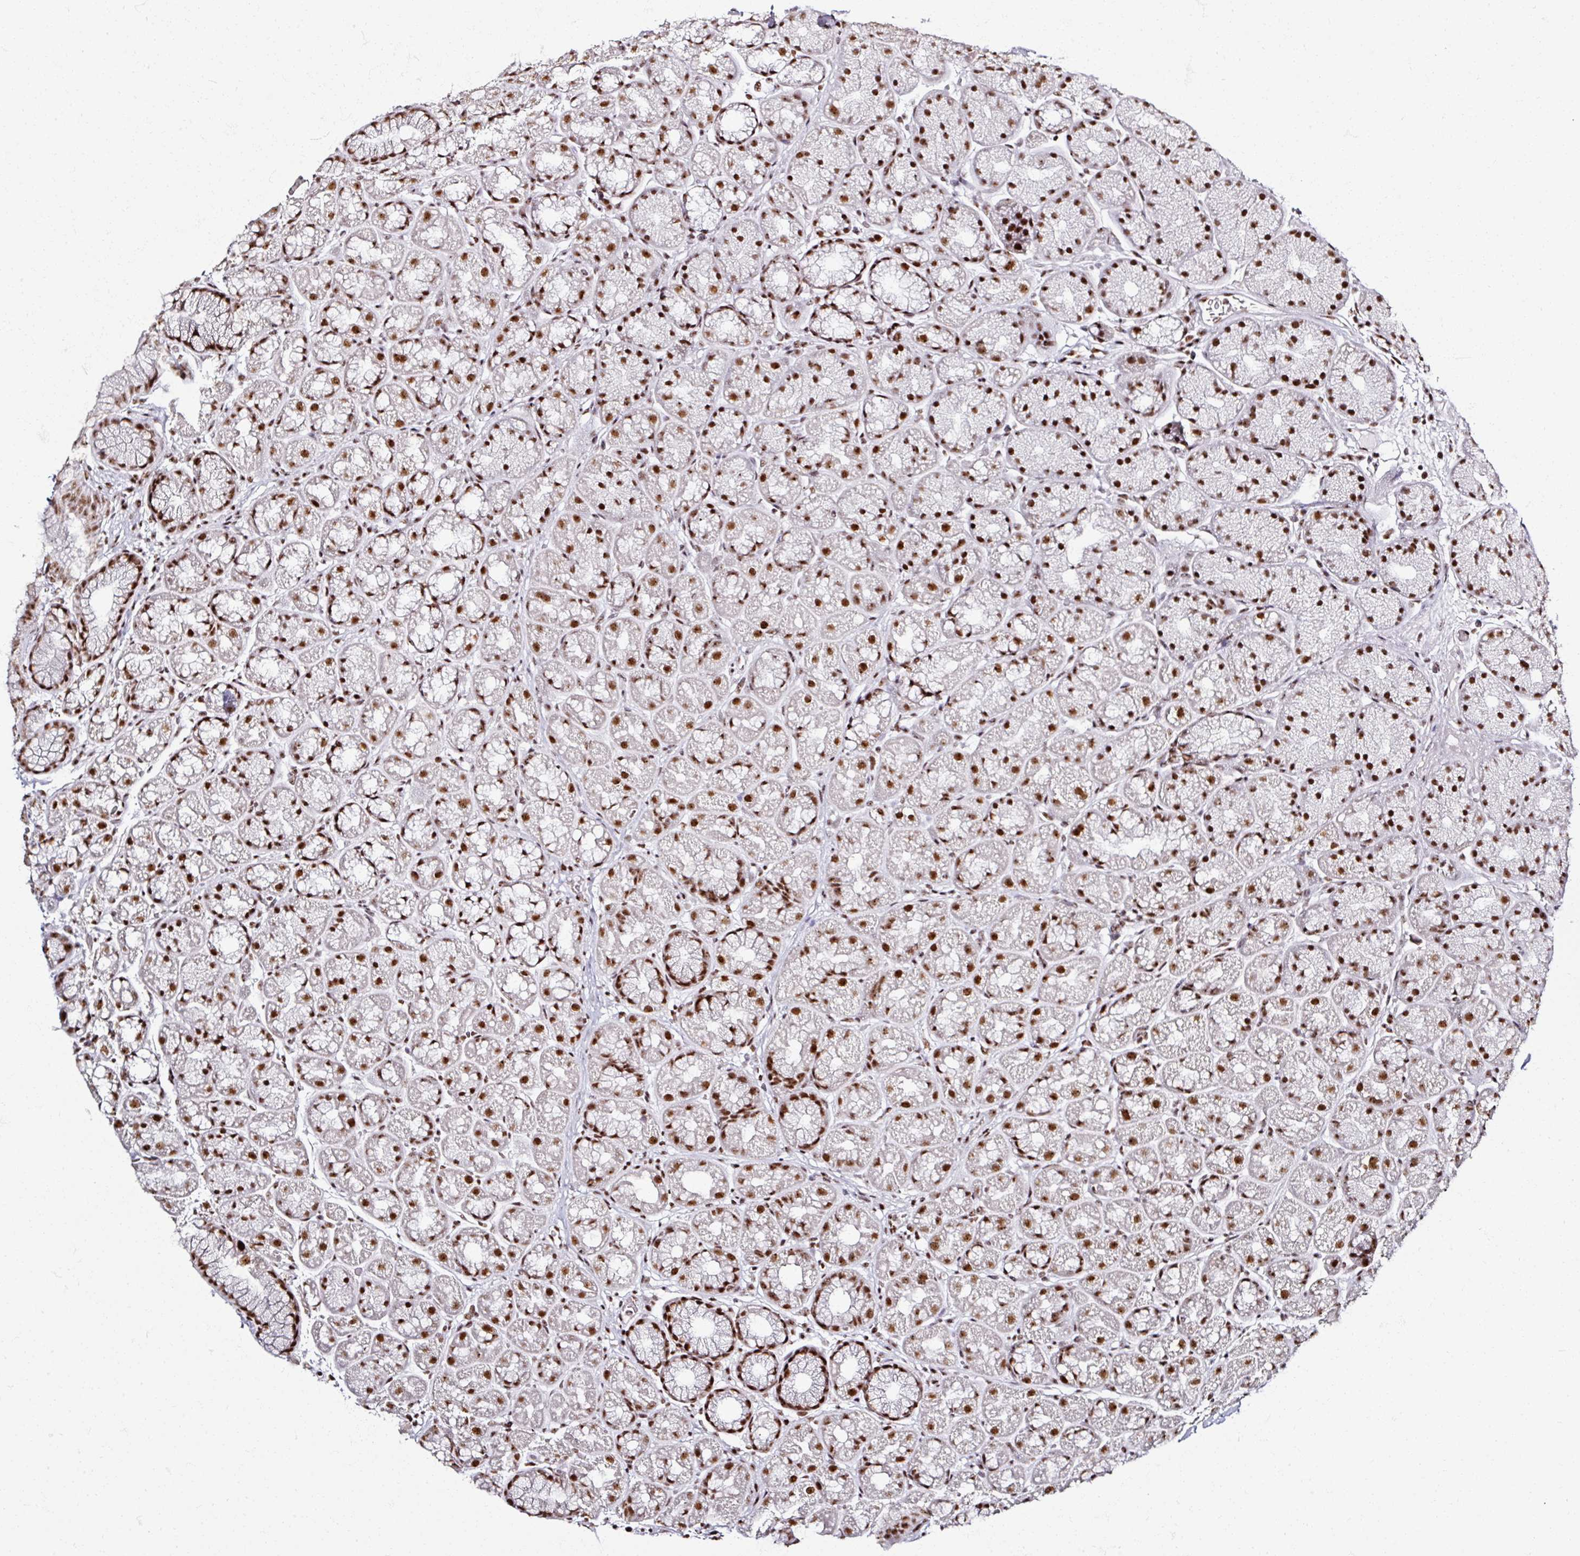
{"staining": {"intensity": "strong", "quantity": ">75%", "location": "nuclear"}, "tissue": "stomach", "cell_type": "Glandular cells", "image_type": "normal", "snomed": [{"axis": "morphology", "description": "Normal tissue, NOS"}, {"axis": "topography", "description": "Stomach, lower"}], "caption": "Stomach stained with DAB IHC demonstrates high levels of strong nuclear positivity in about >75% of glandular cells.", "gene": "ADAR", "patient": {"sex": "male", "age": 67}}